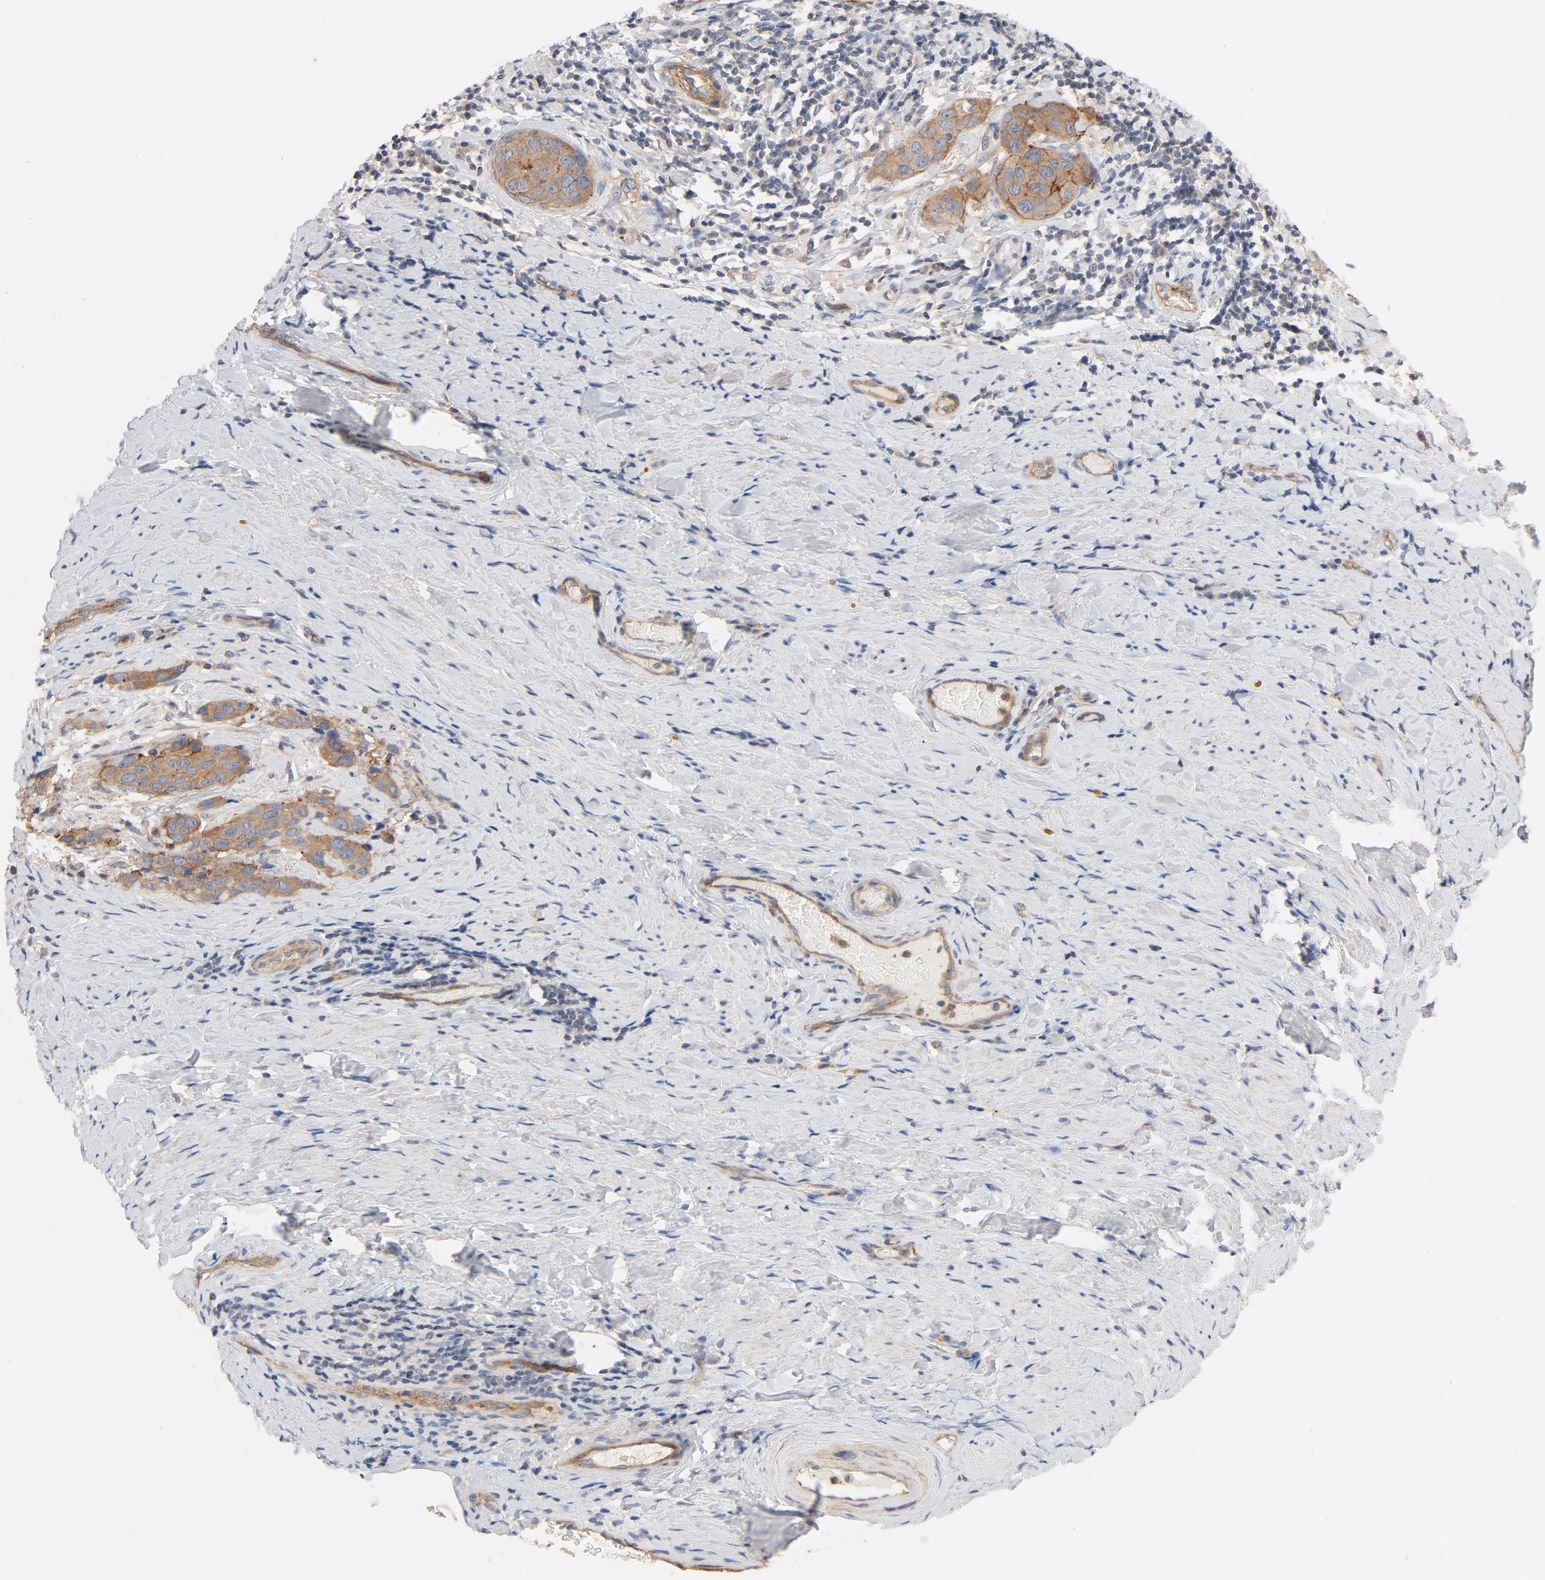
{"staining": {"intensity": "moderate", "quantity": ">75%", "location": "cytoplasmic/membranous"}, "tissue": "cervical cancer", "cell_type": "Tumor cells", "image_type": "cancer", "snomed": [{"axis": "morphology", "description": "Squamous cell carcinoma, NOS"}, {"axis": "topography", "description": "Cervix"}], "caption": "The histopathology image exhibits immunohistochemical staining of cervical cancer (squamous cell carcinoma). There is moderate cytoplasmic/membranous expression is appreciated in about >75% of tumor cells.", "gene": "STRN3", "patient": {"sex": "female", "age": 54}}